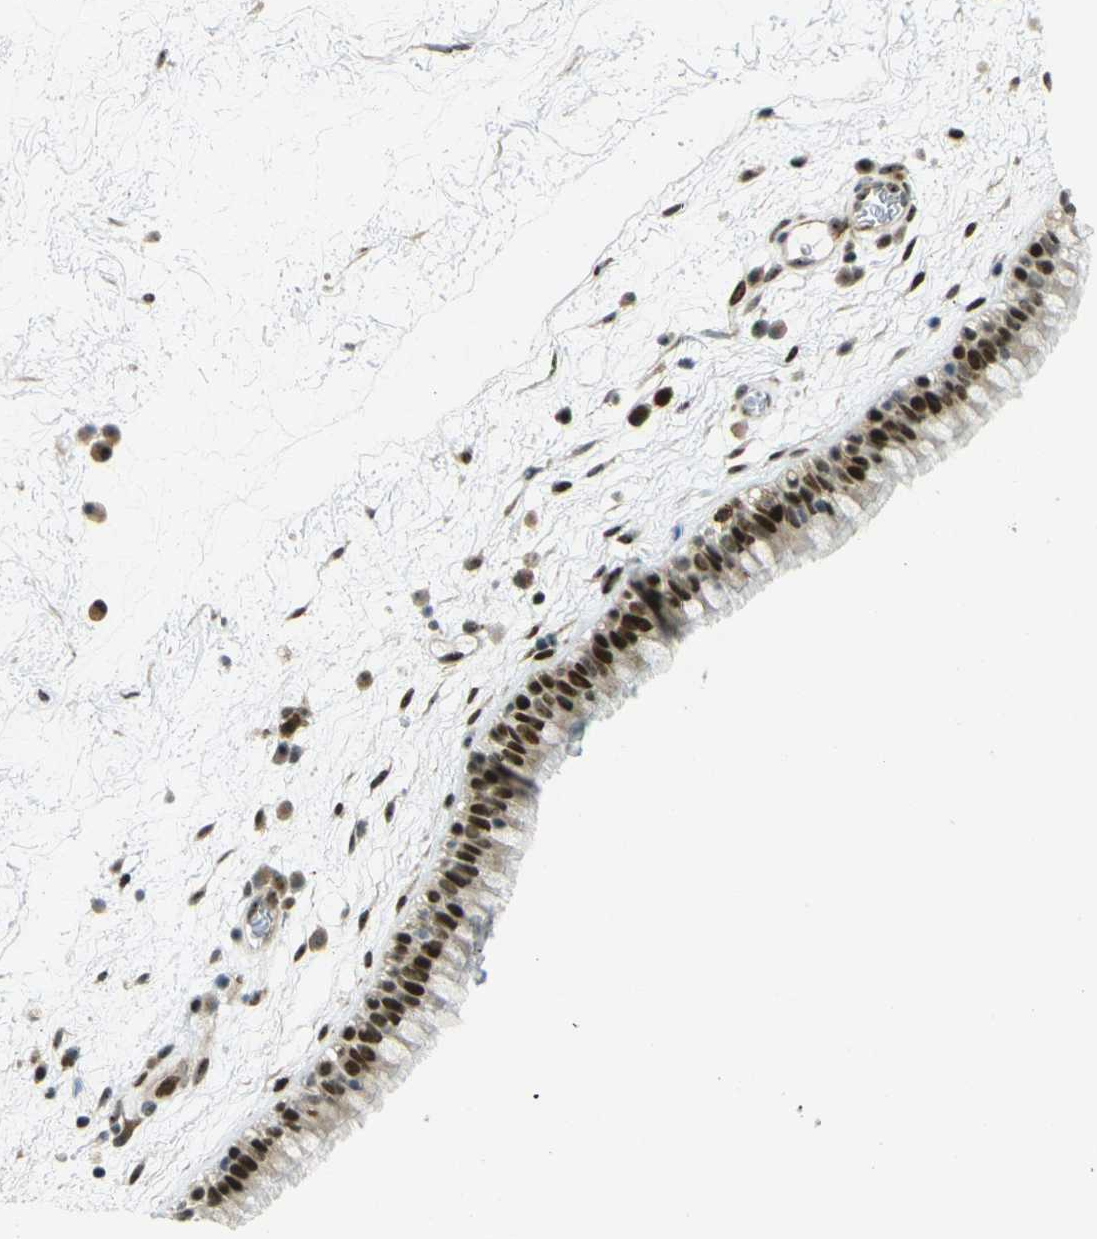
{"staining": {"intensity": "strong", "quantity": ">75%", "location": "nuclear"}, "tissue": "nasopharynx", "cell_type": "Respiratory epithelial cells", "image_type": "normal", "snomed": [{"axis": "morphology", "description": "Normal tissue, NOS"}, {"axis": "morphology", "description": "Inflammation, NOS"}, {"axis": "topography", "description": "Nasopharynx"}], "caption": "DAB (3,3'-diaminobenzidine) immunohistochemical staining of benign nasopharynx demonstrates strong nuclear protein positivity in approximately >75% of respiratory epithelial cells.", "gene": "UBE2C", "patient": {"sex": "male", "age": 48}}